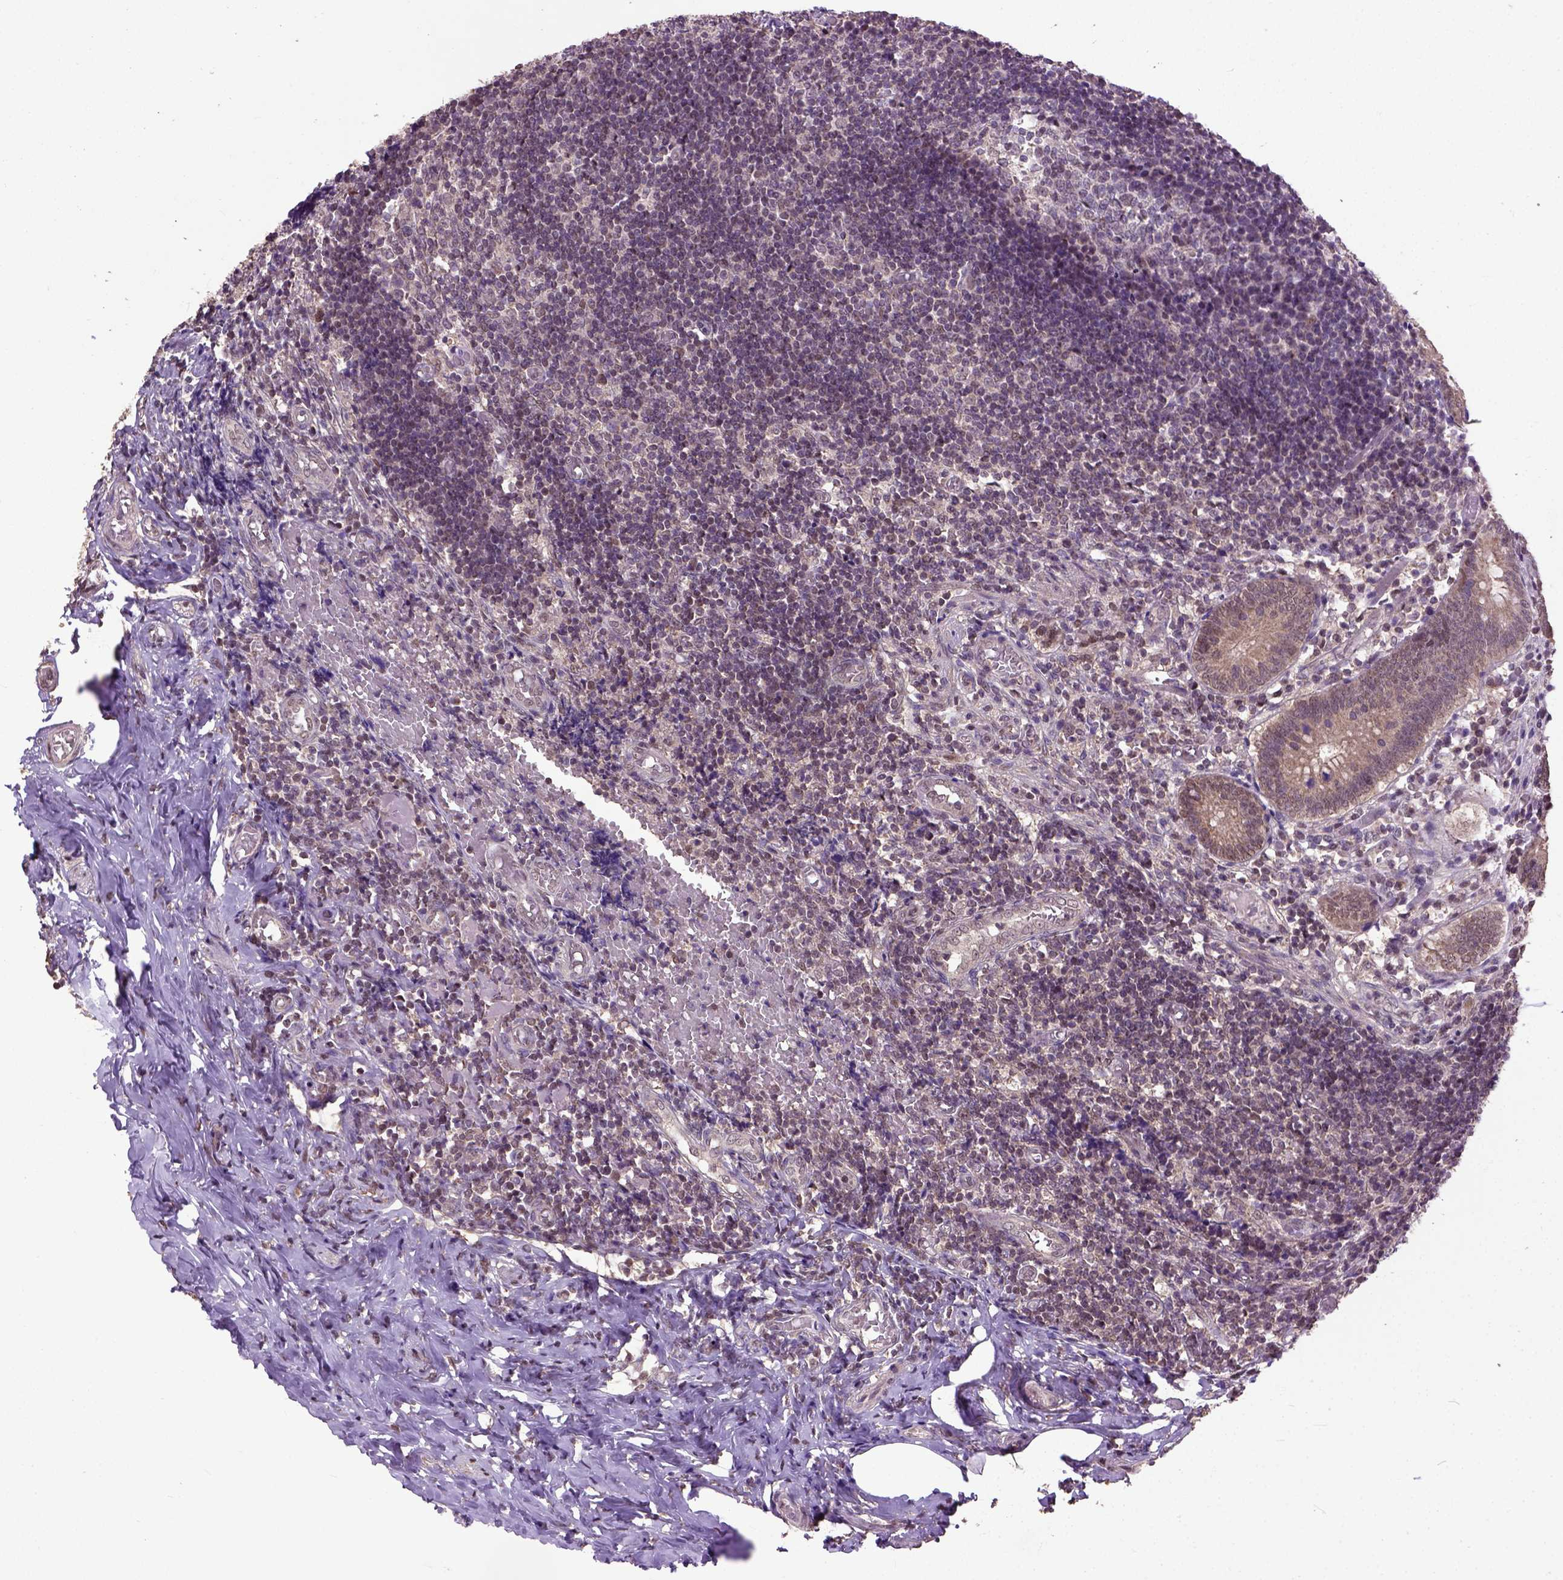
{"staining": {"intensity": "moderate", "quantity": ">75%", "location": "cytoplasmic/membranous,nuclear"}, "tissue": "appendix", "cell_type": "Glandular cells", "image_type": "normal", "snomed": [{"axis": "morphology", "description": "Normal tissue, NOS"}, {"axis": "topography", "description": "Appendix"}], "caption": "An image showing moderate cytoplasmic/membranous,nuclear staining in about >75% of glandular cells in unremarkable appendix, as visualized by brown immunohistochemical staining.", "gene": "UBA3", "patient": {"sex": "female", "age": 32}}